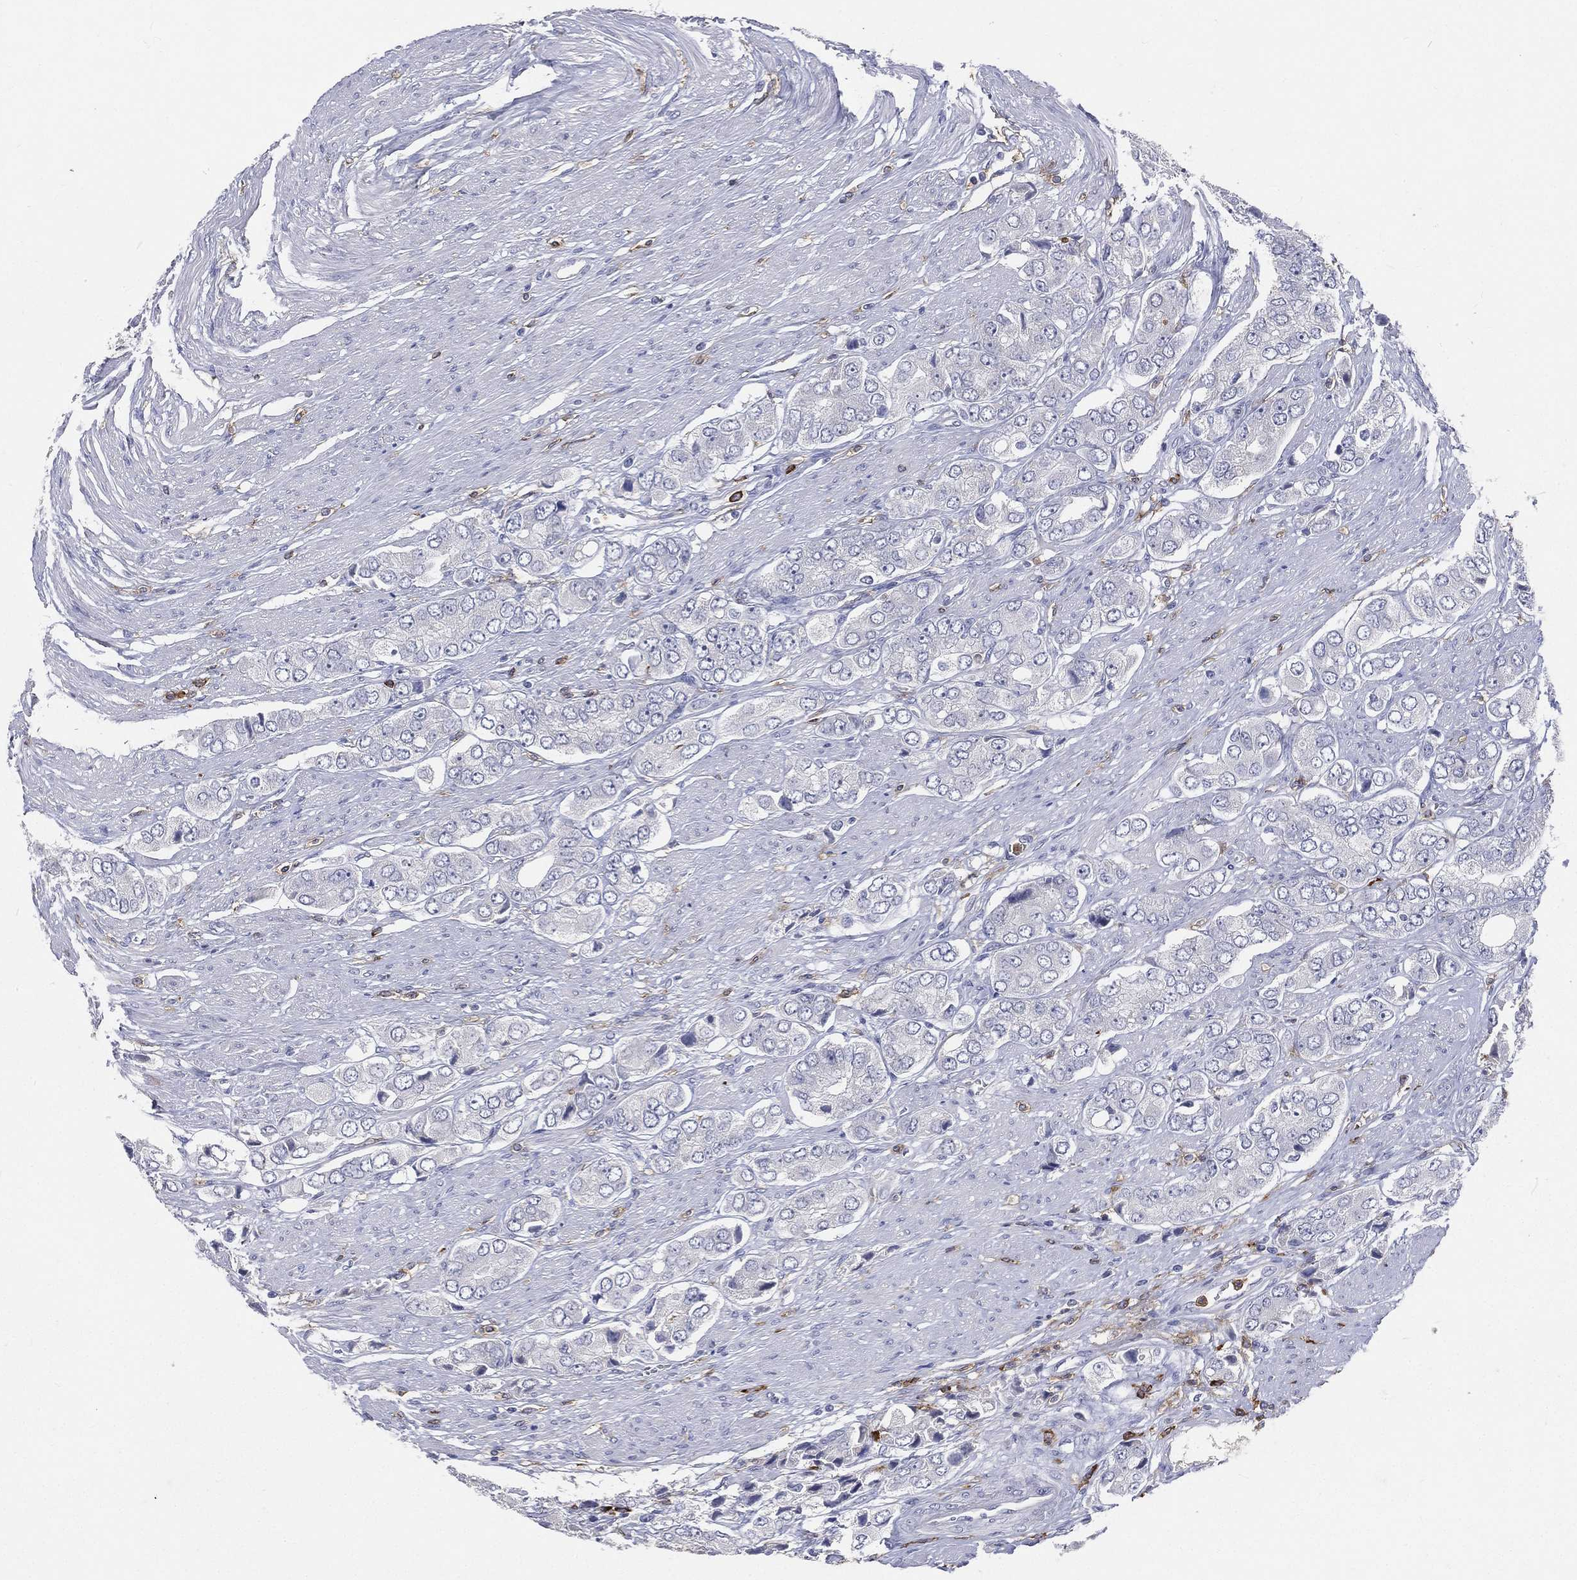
{"staining": {"intensity": "negative", "quantity": "none", "location": "none"}, "tissue": "prostate cancer", "cell_type": "Tumor cells", "image_type": "cancer", "snomed": [{"axis": "morphology", "description": "Adenocarcinoma, Low grade"}, {"axis": "topography", "description": "Prostate"}], "caption": "Tumor cells are negative for protein expression in human prostate low-grade adenocarcinoma.", "gene": "CD33", "patient": {"sex": "male", "age": 69}}